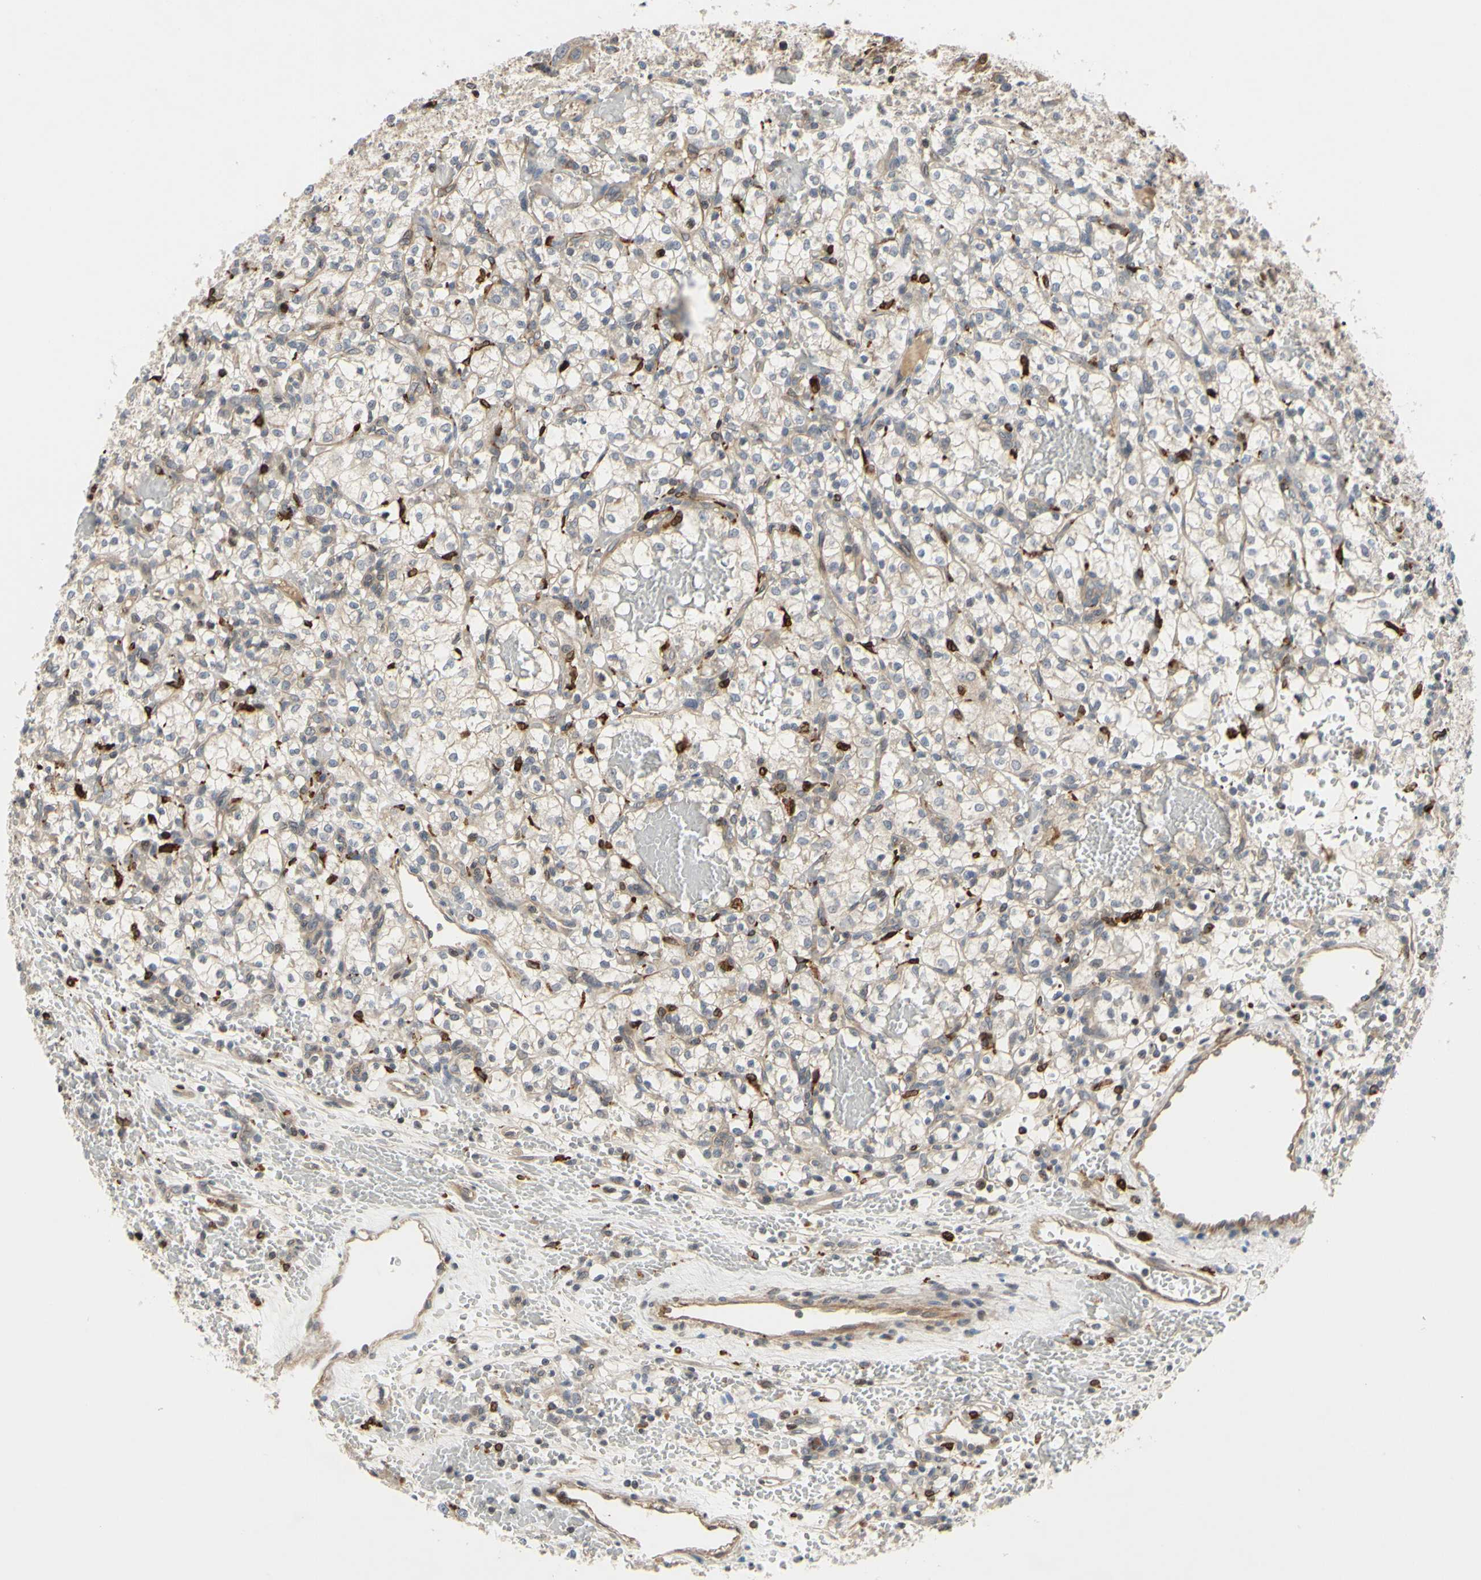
{"staining": {"intensity": "negative", "quantity": "none", "location": "none"}, "tissue": "renal cancer", "cell_type": "Tumor cells", "image_type": "cancer", "snomed": [{"axis": "morphology", "description": "Adenocarcinoma, NOS"}, {"axis": "topography", "description": "Kidney"}], "caption": "High power microscopy image of an immunohistochemistry (IHC) histopathology image of adenocarcinoma (renal), revealing no significant staining in tumor cells.", "gene": "PLXNA2", "patient": {"sex": "female", "age": 60}}